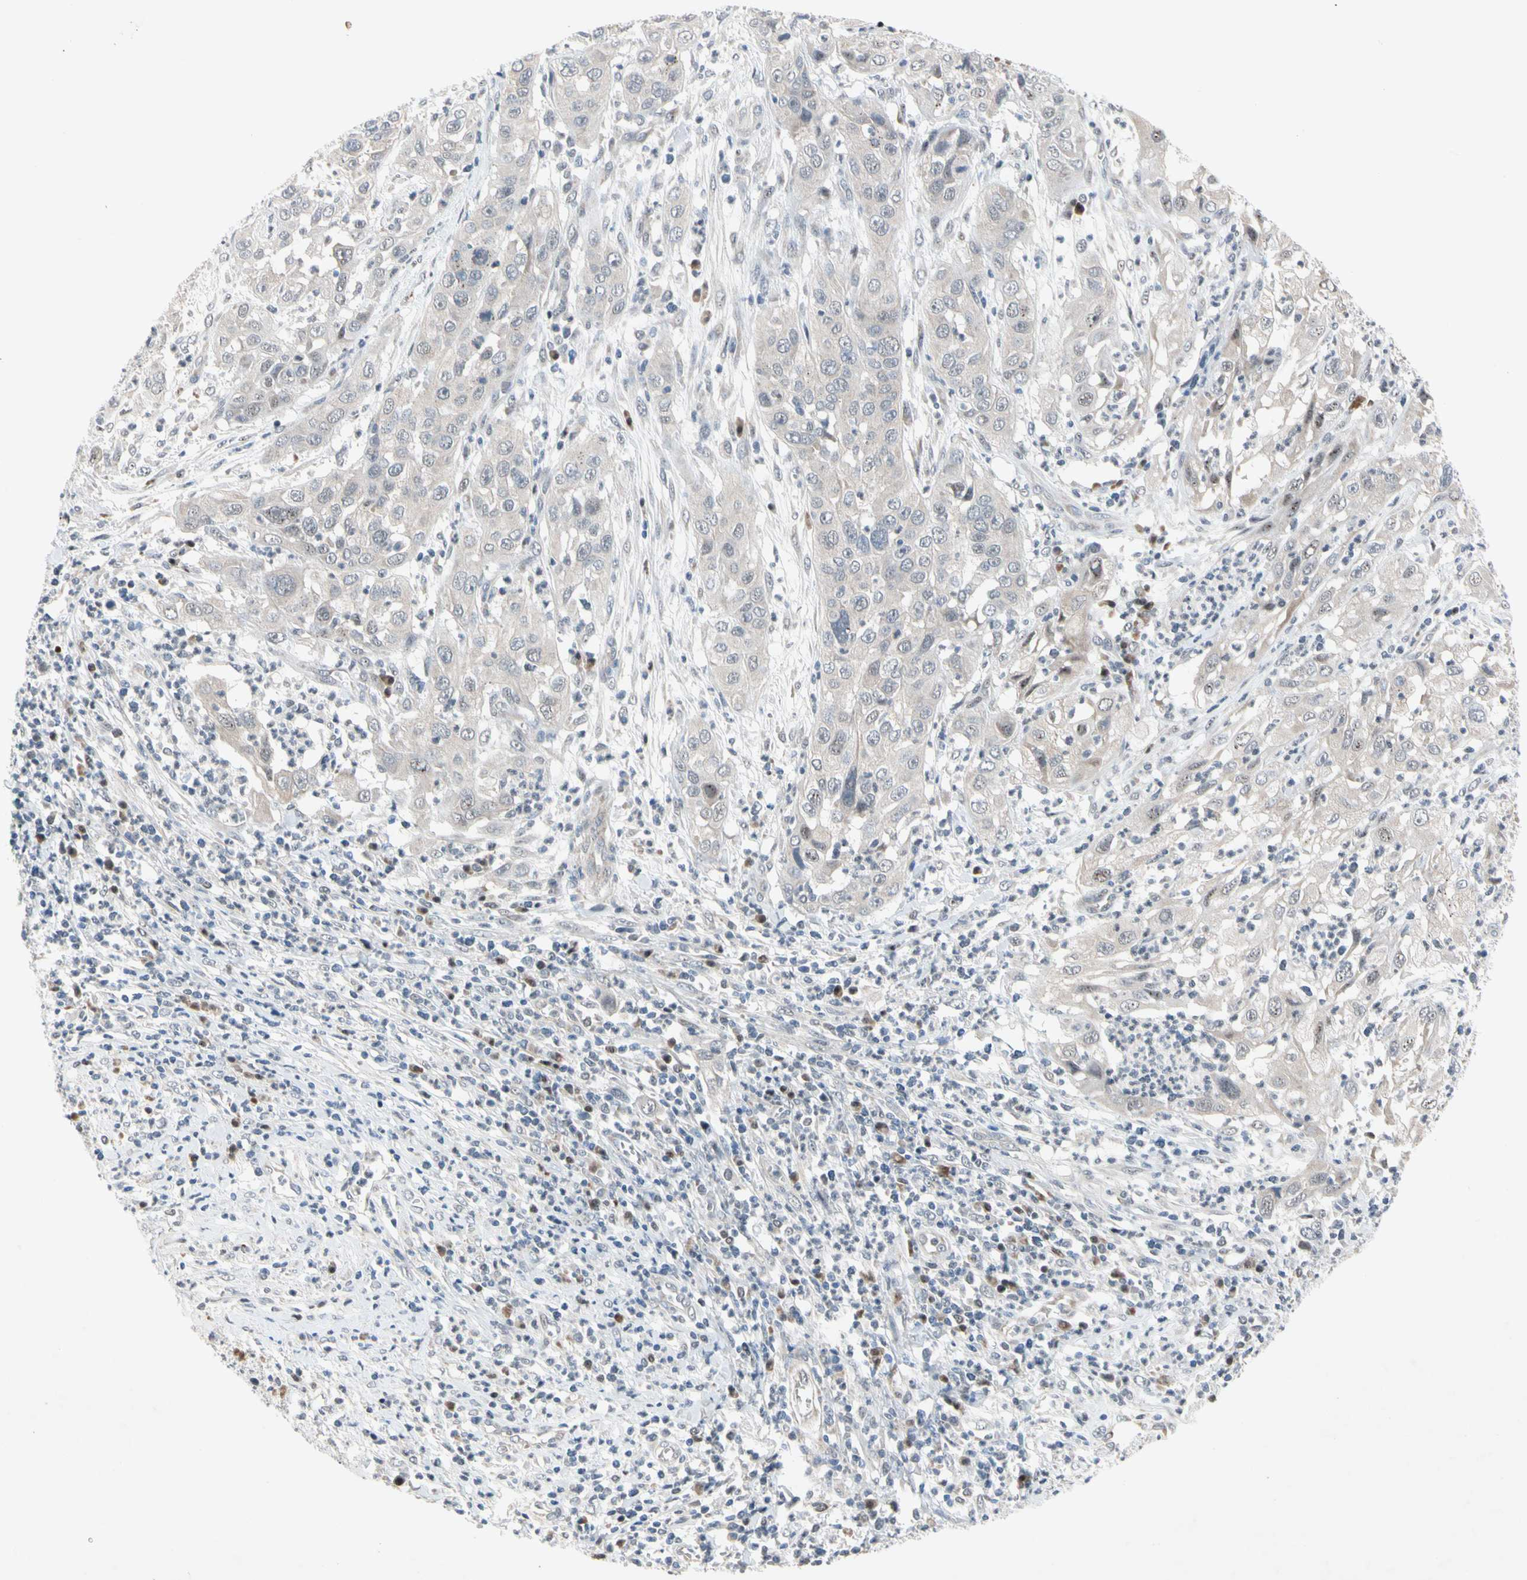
{"staining": {"intensity": "weak", "quantity": ">75%", "location": "cytoplasmic/membranous,nuclear"}, "tissue": "cervical cancer", "cell_type": "Tumor cells", "image_type": "cancer", "snomed": [{"axis": "morphology", "description": "Squamous cell carcinoma, NOS"}, {"axis": "topography", "description": "Cervix"}], "caption": "Weak cytoplasmic/membranous and nuclear expression is identified in about >75% of tumor cells in cervical cancer.", "gene": "MARK1", "patient": {"sex": "female", "age": 32}}